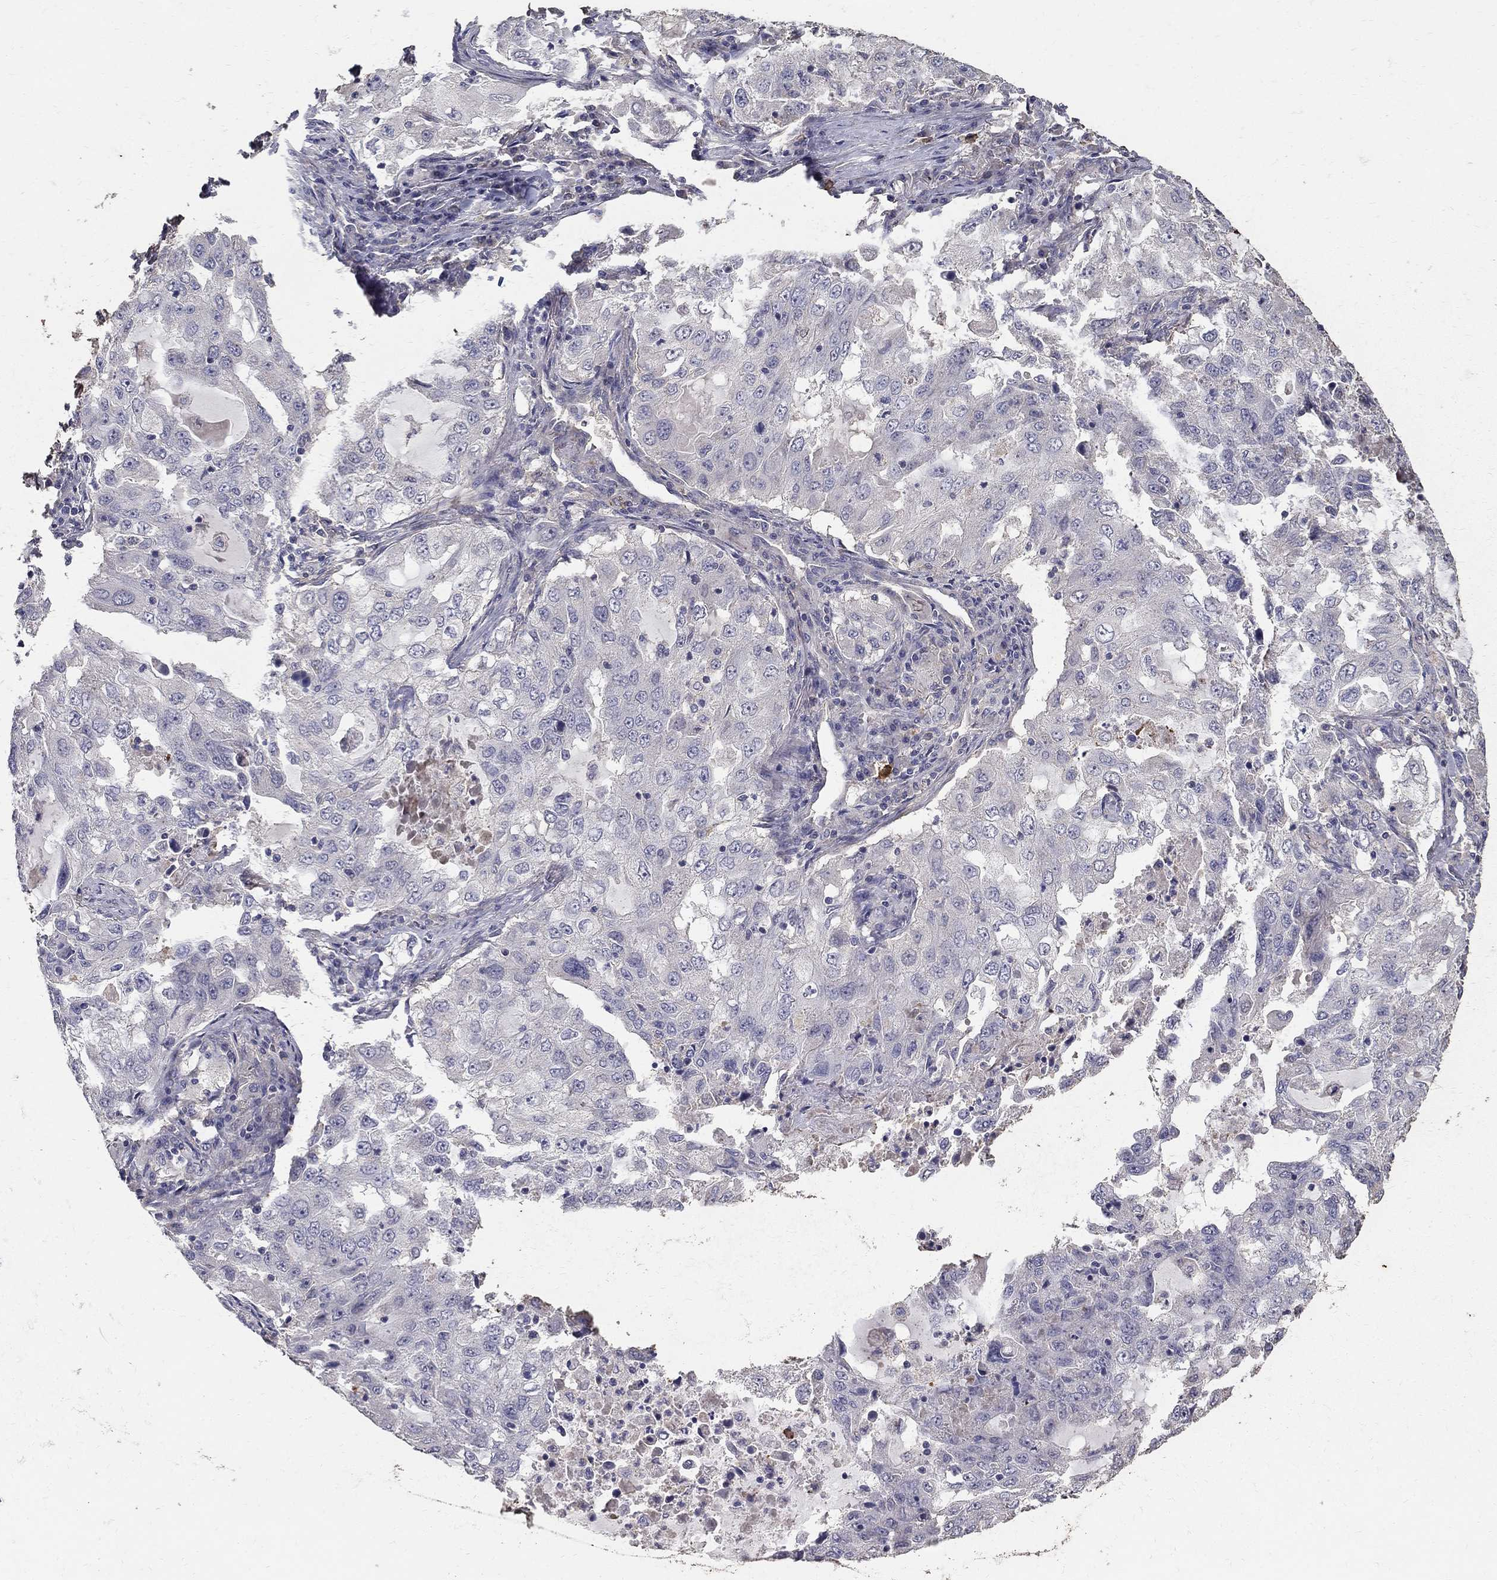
{"staining": {"intensity": "negative", "quantity": "none", "location": "none"}, "tissue": "lung cancer", "cell_type": "Tumor cells", "image_type": "cancer", "snomed": [{"axis": "morphology", "description": "Adenocarcinoma, NOS"}, {"axis": "topography", "description": "Lung"}], "caption": "Tumor cells show no significant expression in lung cancer. (Stains: DAB (3,3'-diaminobenzidine) immunohistochemistry (IHC) with hematoxylin counter stain, Microscopy: brightfield microscopy at high magnification).", "gene": "MPP2", "patient": {"sex": "female", "age": 61}}